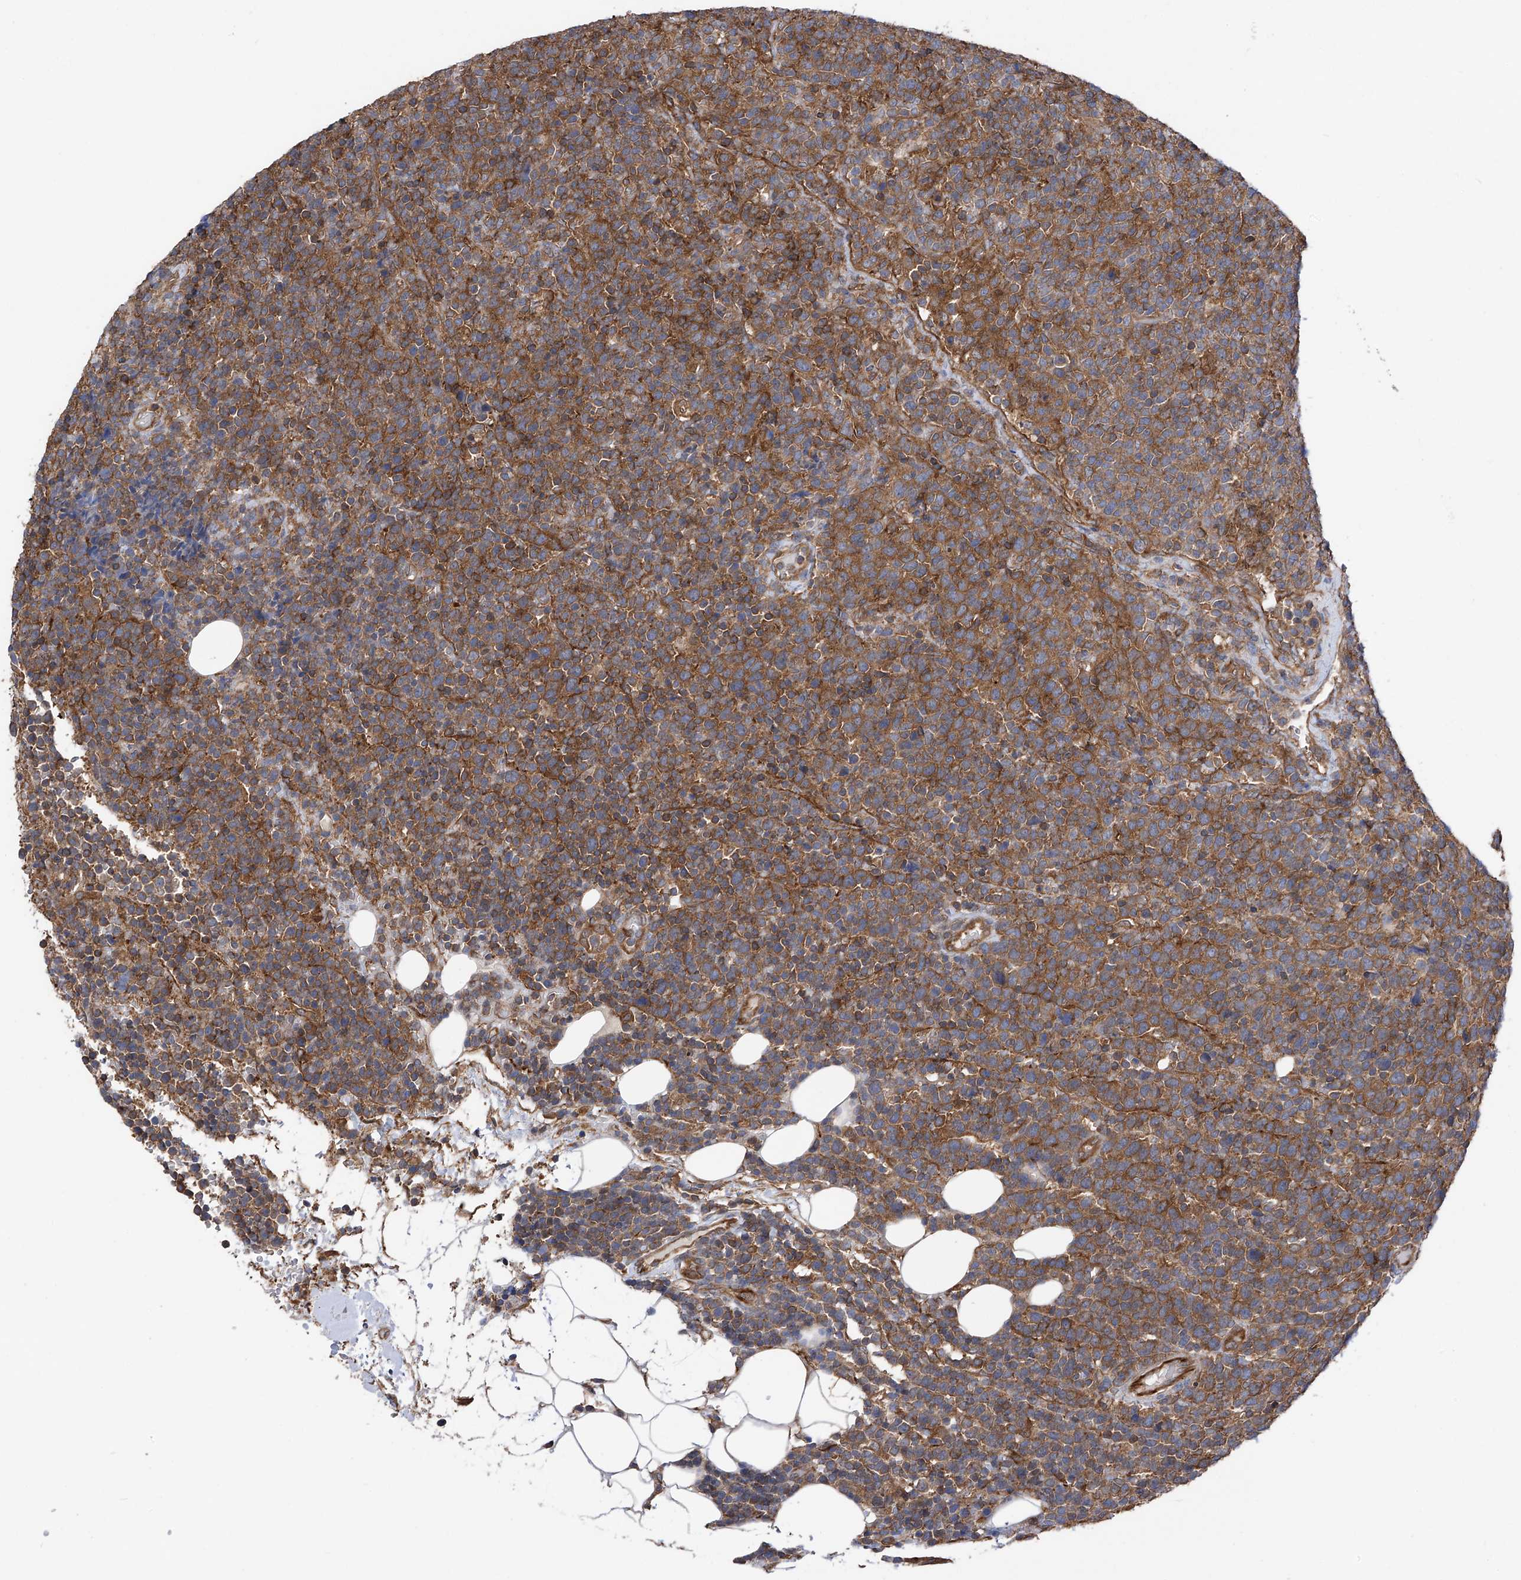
{"staining": {"intensity": "moderate", "quantity": ">75%", "location": "cytoplasmic/membranous"}, "tissue": "lymphoma", "cell_type": "Tumor cells", "image_type": "cancer", "snomed": [{"axis": "morphology", "description": "Malignant lymphoma, non-Hodgkin's type, High grade"}, {"axis": "topography", "description": "Lymph node"}], "caption": "IHC of human lymphoma exhibits medium levels of moderate cytoplasmic/membranous staining in about >75% of tumor cells.", "gene": "CHPF", "patient": {"sex": "male", "age": 61}}